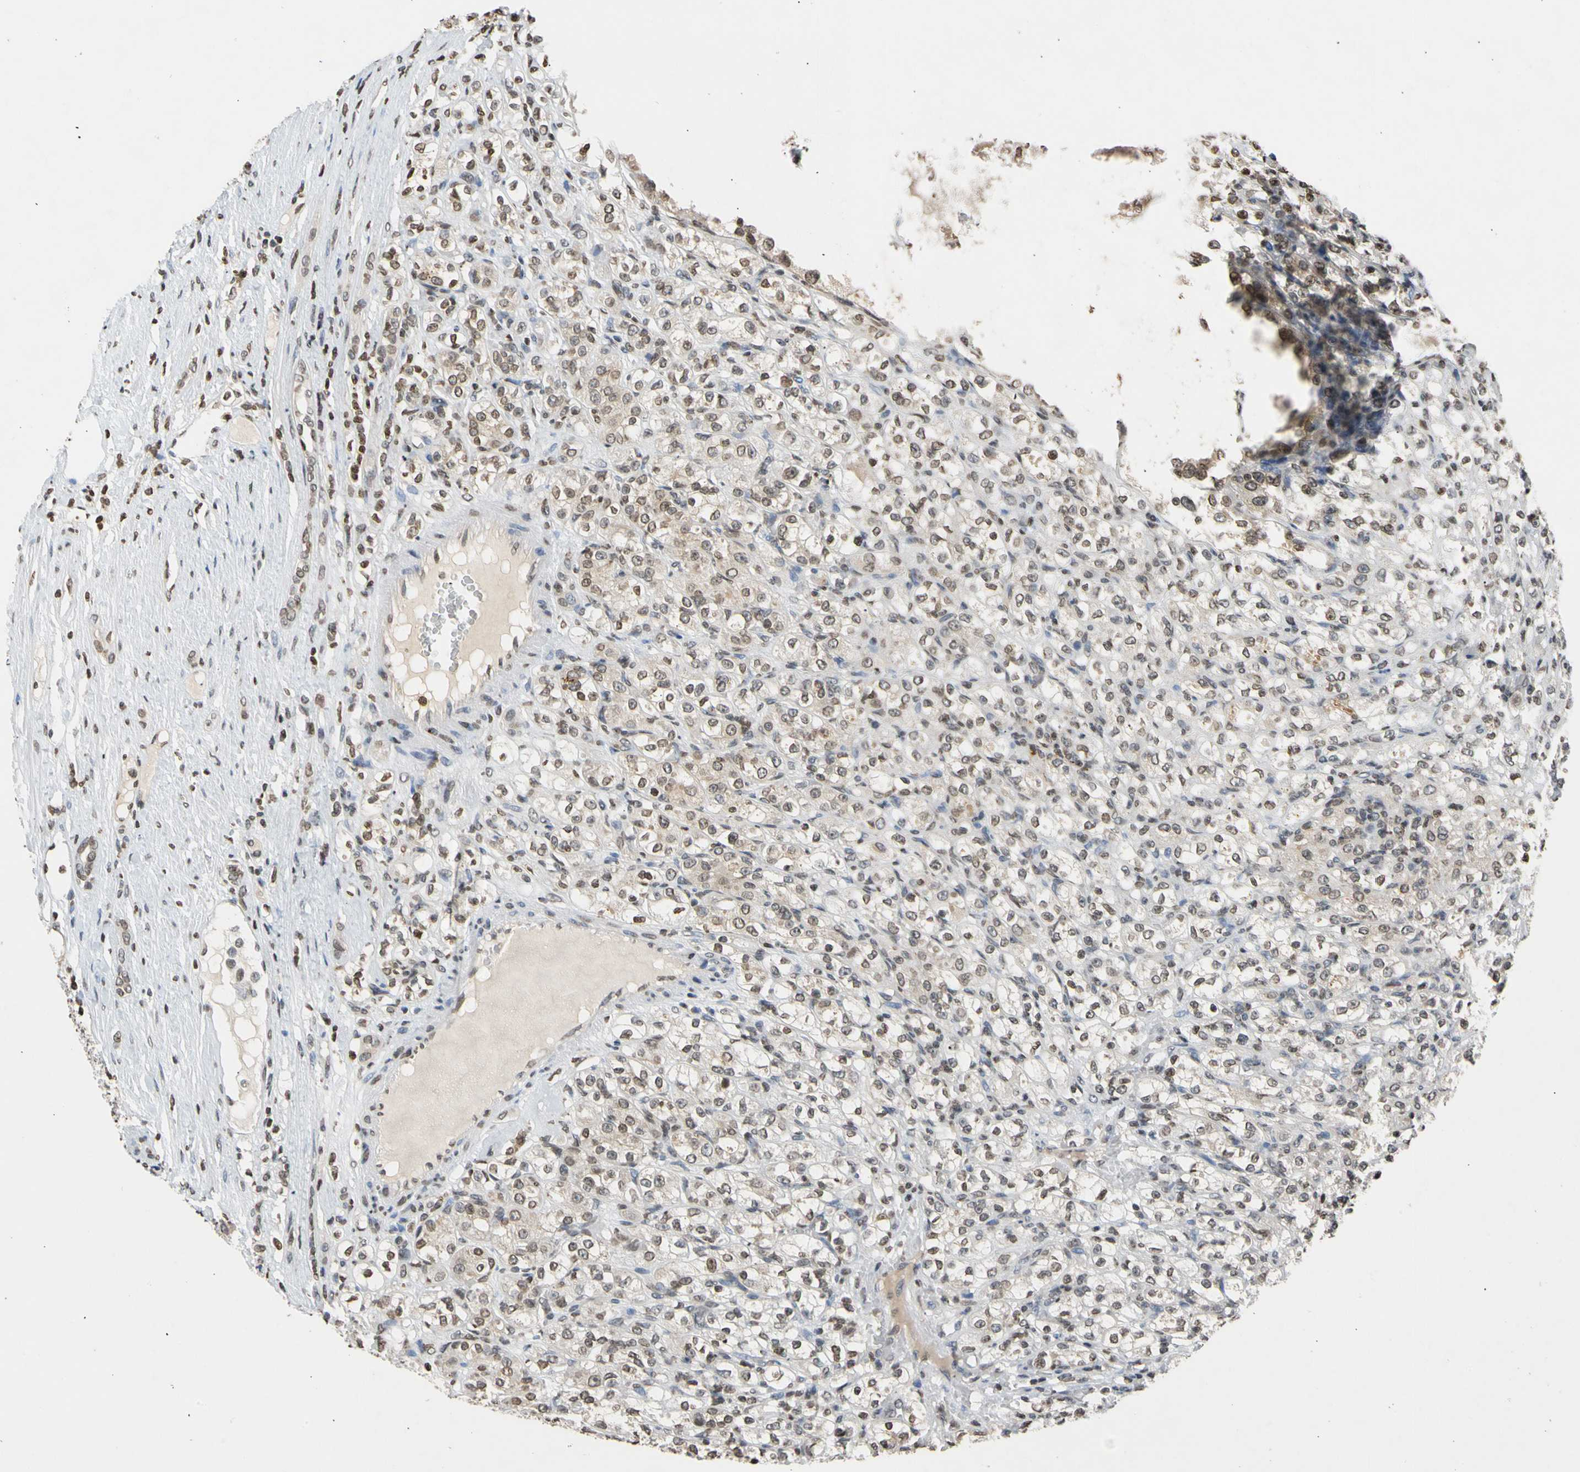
{"staining": {"intensity": "weak", "quantity": "25%-75%", "location": "cytoplasmic/membranous"}, "tissue": "renal cancer", "cell_type": "Tumor cells", "image_type": "cancer", "snomed": [{"axis": "morphology", "description": "Normal tissue, NOS"}, {"axis": "morphology", "description": "Adenocarcinoma, NOS"}, {"axis": "topography", "description": "Kidney"}], "caption": "High-magnification brightfield microscopy of adenocarcinoma (renal) stained with DAB (brown) and counterstained with hematoxylin (blue). tumor cells exhibit weak cytoplasmic/membranous positivity is present in approximately25%-75% of cells.", "gene": "GPX4", "patient": {"sex": "male", "age": 61}}